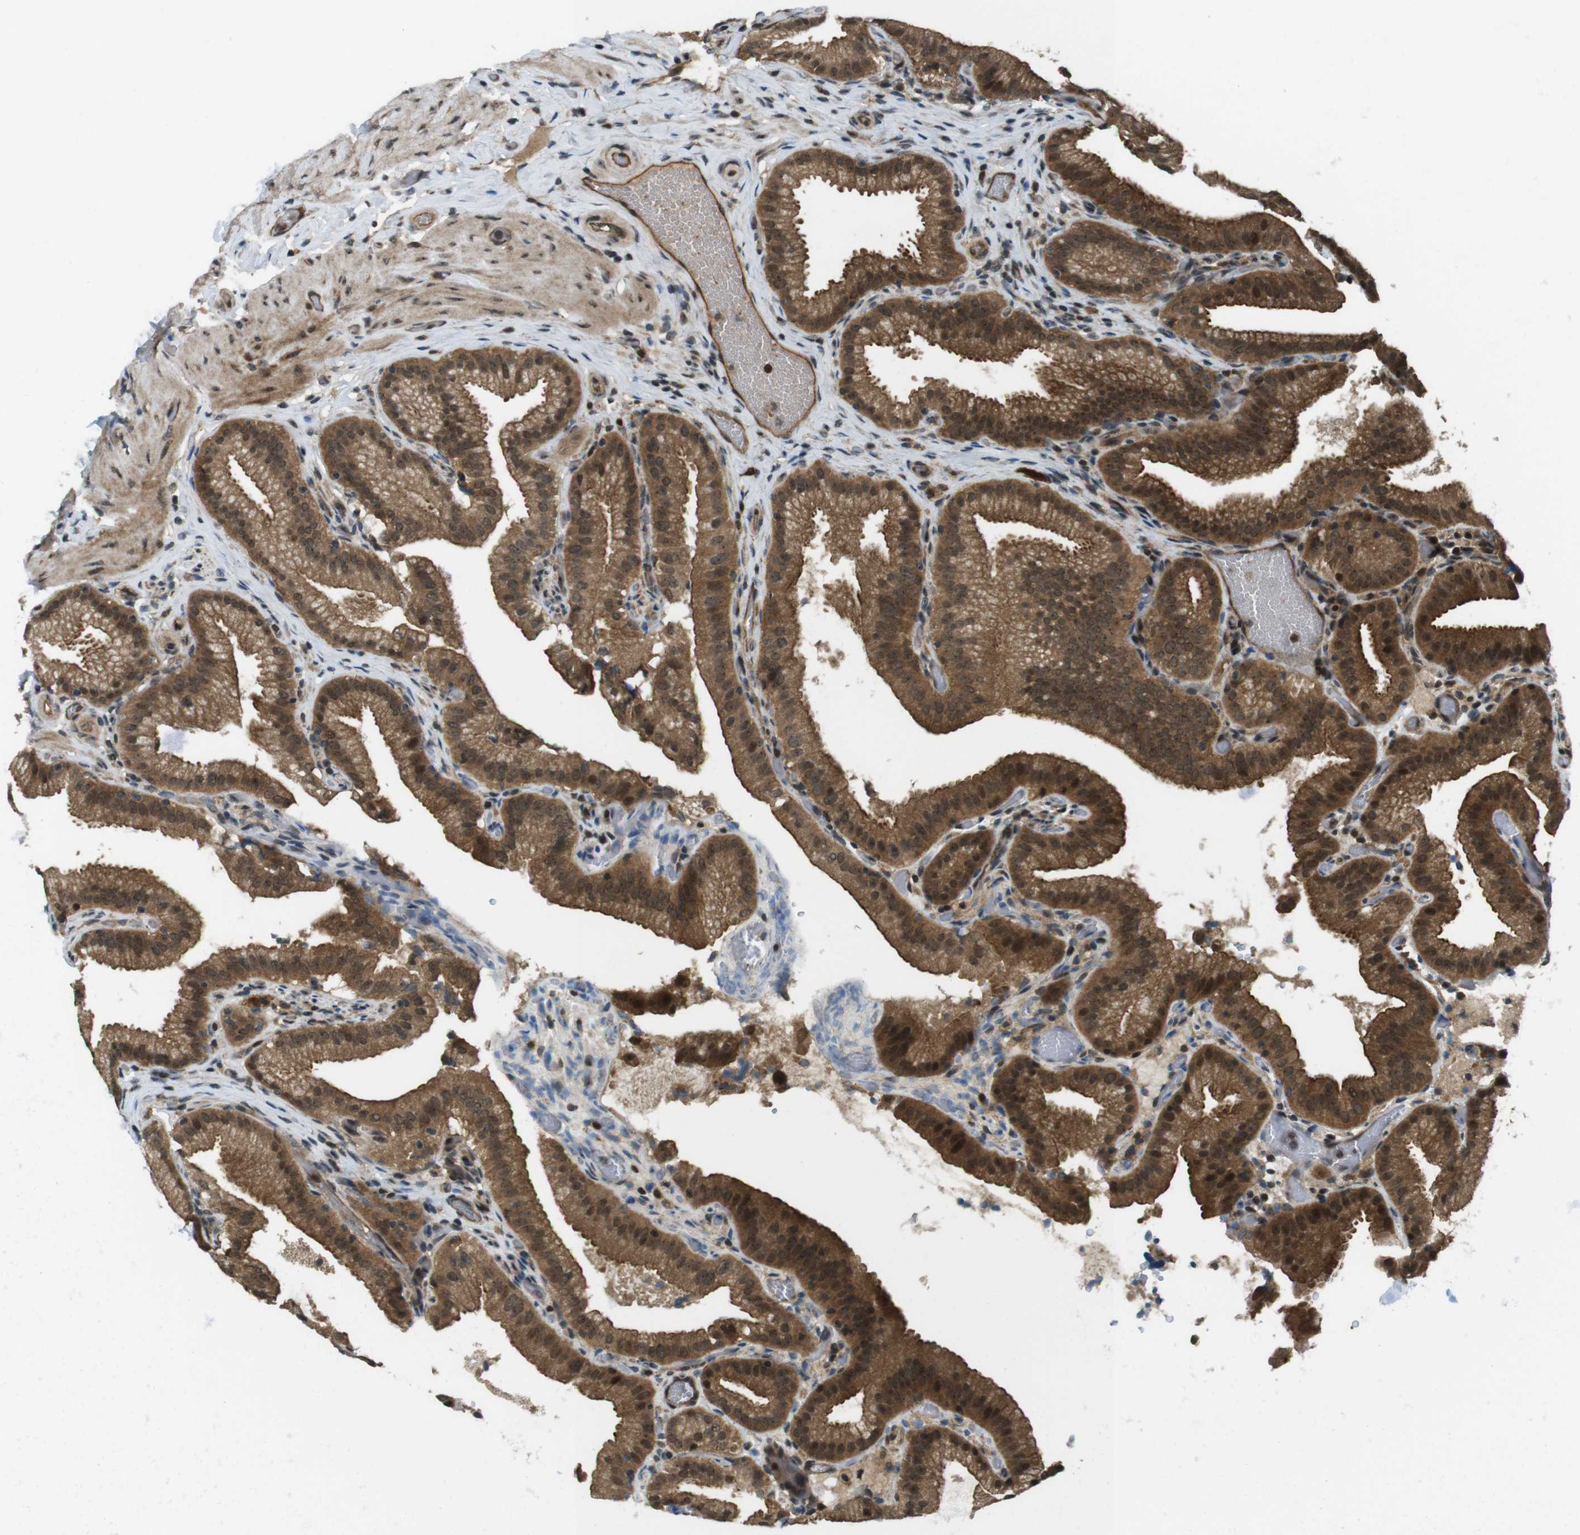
{"staining": {"intensity": "strong", "quantity": ">75%", "location": "cytoplasmic/membranous,nuclear"}, "tissue": "gallbladder", "cell_type": "Glandular cells", "image_type": "normal", "snomed": [{"axis": "morphology", "description": "Normal tissue, NOS"}, {"axis": "topography", "description": "Gallbladder"}], "caption": "This micrograph displays immunohistochemistry (IHC) staining of normal gallbladder, with high strong cytoplasmic/membranous,nuclear staining in about >75% of glandular cells.", "gene": "TIAM2", "patient": {"sex": "male", "age": 54}}